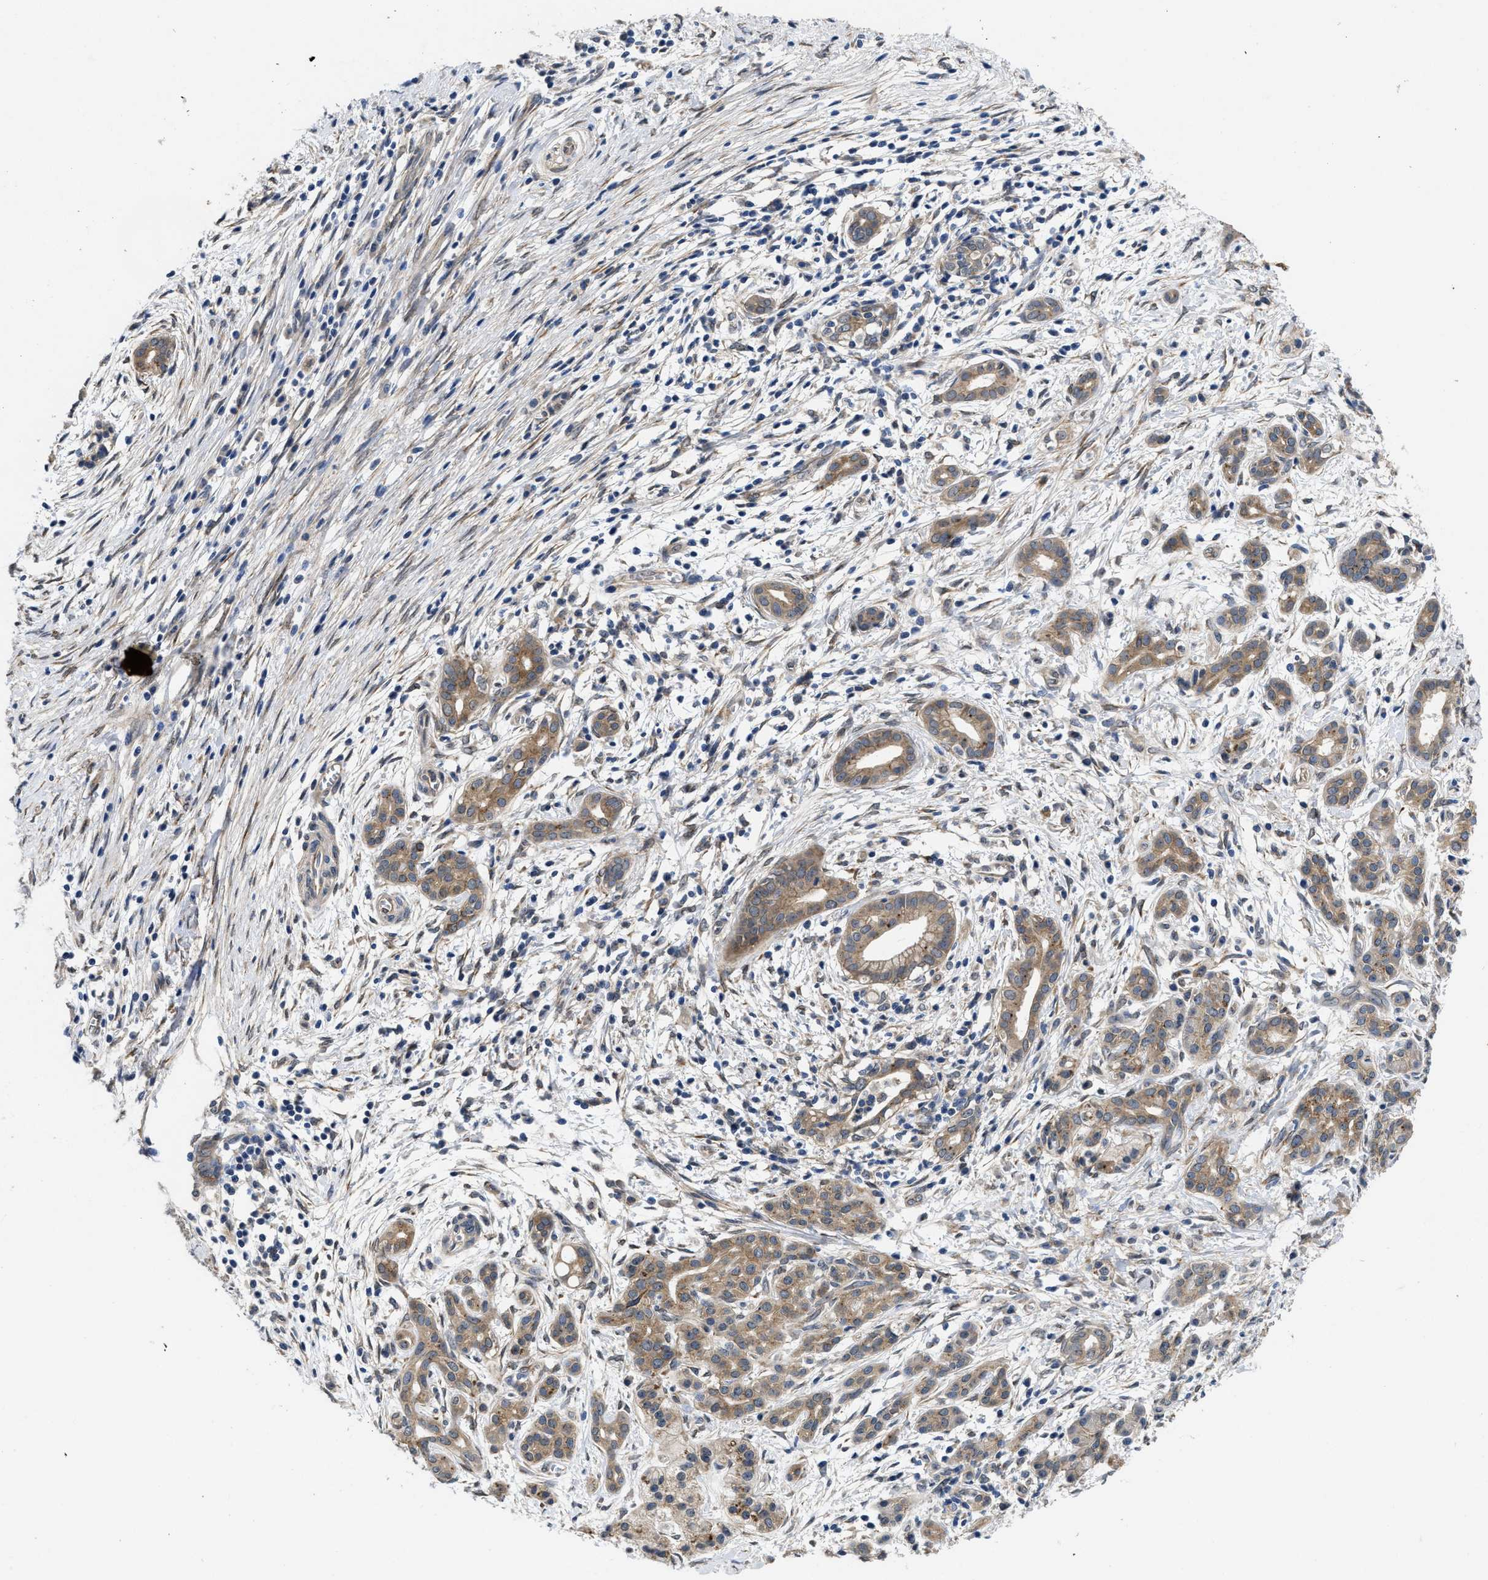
{"staining": {"intensity": "moderate", "quantity": ">75%", "location": "cytoplasmic/membranous"}, "tissue": "pancreatic cancer", "cell_type": "Tumor cells", "image_type": "cancer", "snomed": [{"axis": "morphology", "description": "Adenocarcinoma, NOS"}, {"axis": "topography", "description": "Pancreas"}], "caption": "Protein staining displays moderate cytoplasmic/membranous positivity in approximately >75% of tumor cells in pancreatic cancer.", "gene": "PKD2", "patient": {"sex": "female", "age": 70}}